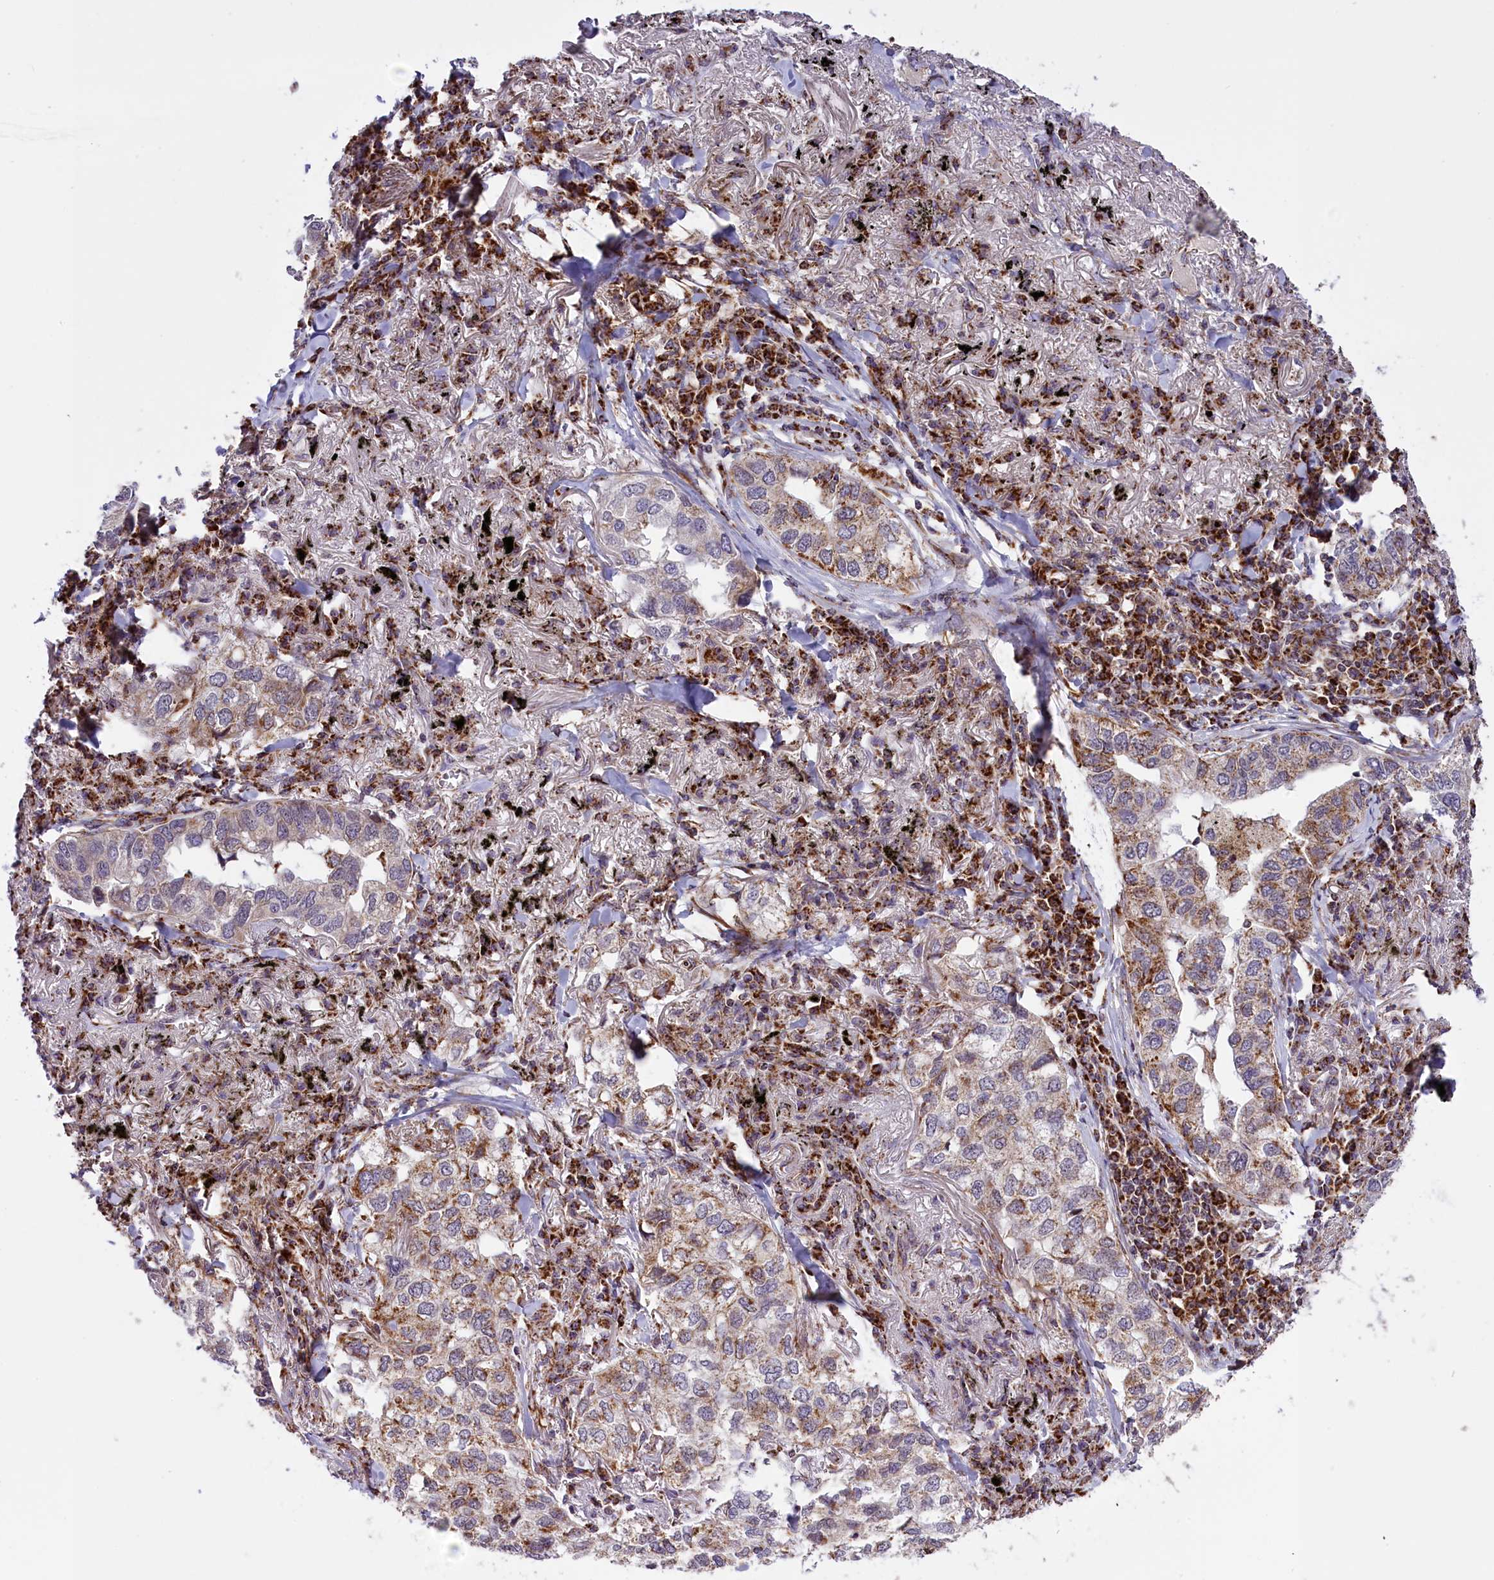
{"staining": {"intensity": "moderate", "quantity": "<25%", "location": "cytoplasmic/membranous"}, "tissue": "lung cancer", "cell_type": "Tumor cells", "image_type": "cancer", "snomed": [{"axis": "morphology", "description": "Adenocarcinoma, NOS"}, {"axis": "topography", "description": "Lung"}], "caption": "DAB (3,3'-diaminobenzidine) immunohistochemical staining of lung adenocarcinoma shows moderate cytoplasmic/membranous protein staining in approximately <25% of tumor cells. (Brightfield microscopy of DAB IHC at high magnification).", "gene": "NDUFS5", "patient": {"sex": "male", "age": 65}}